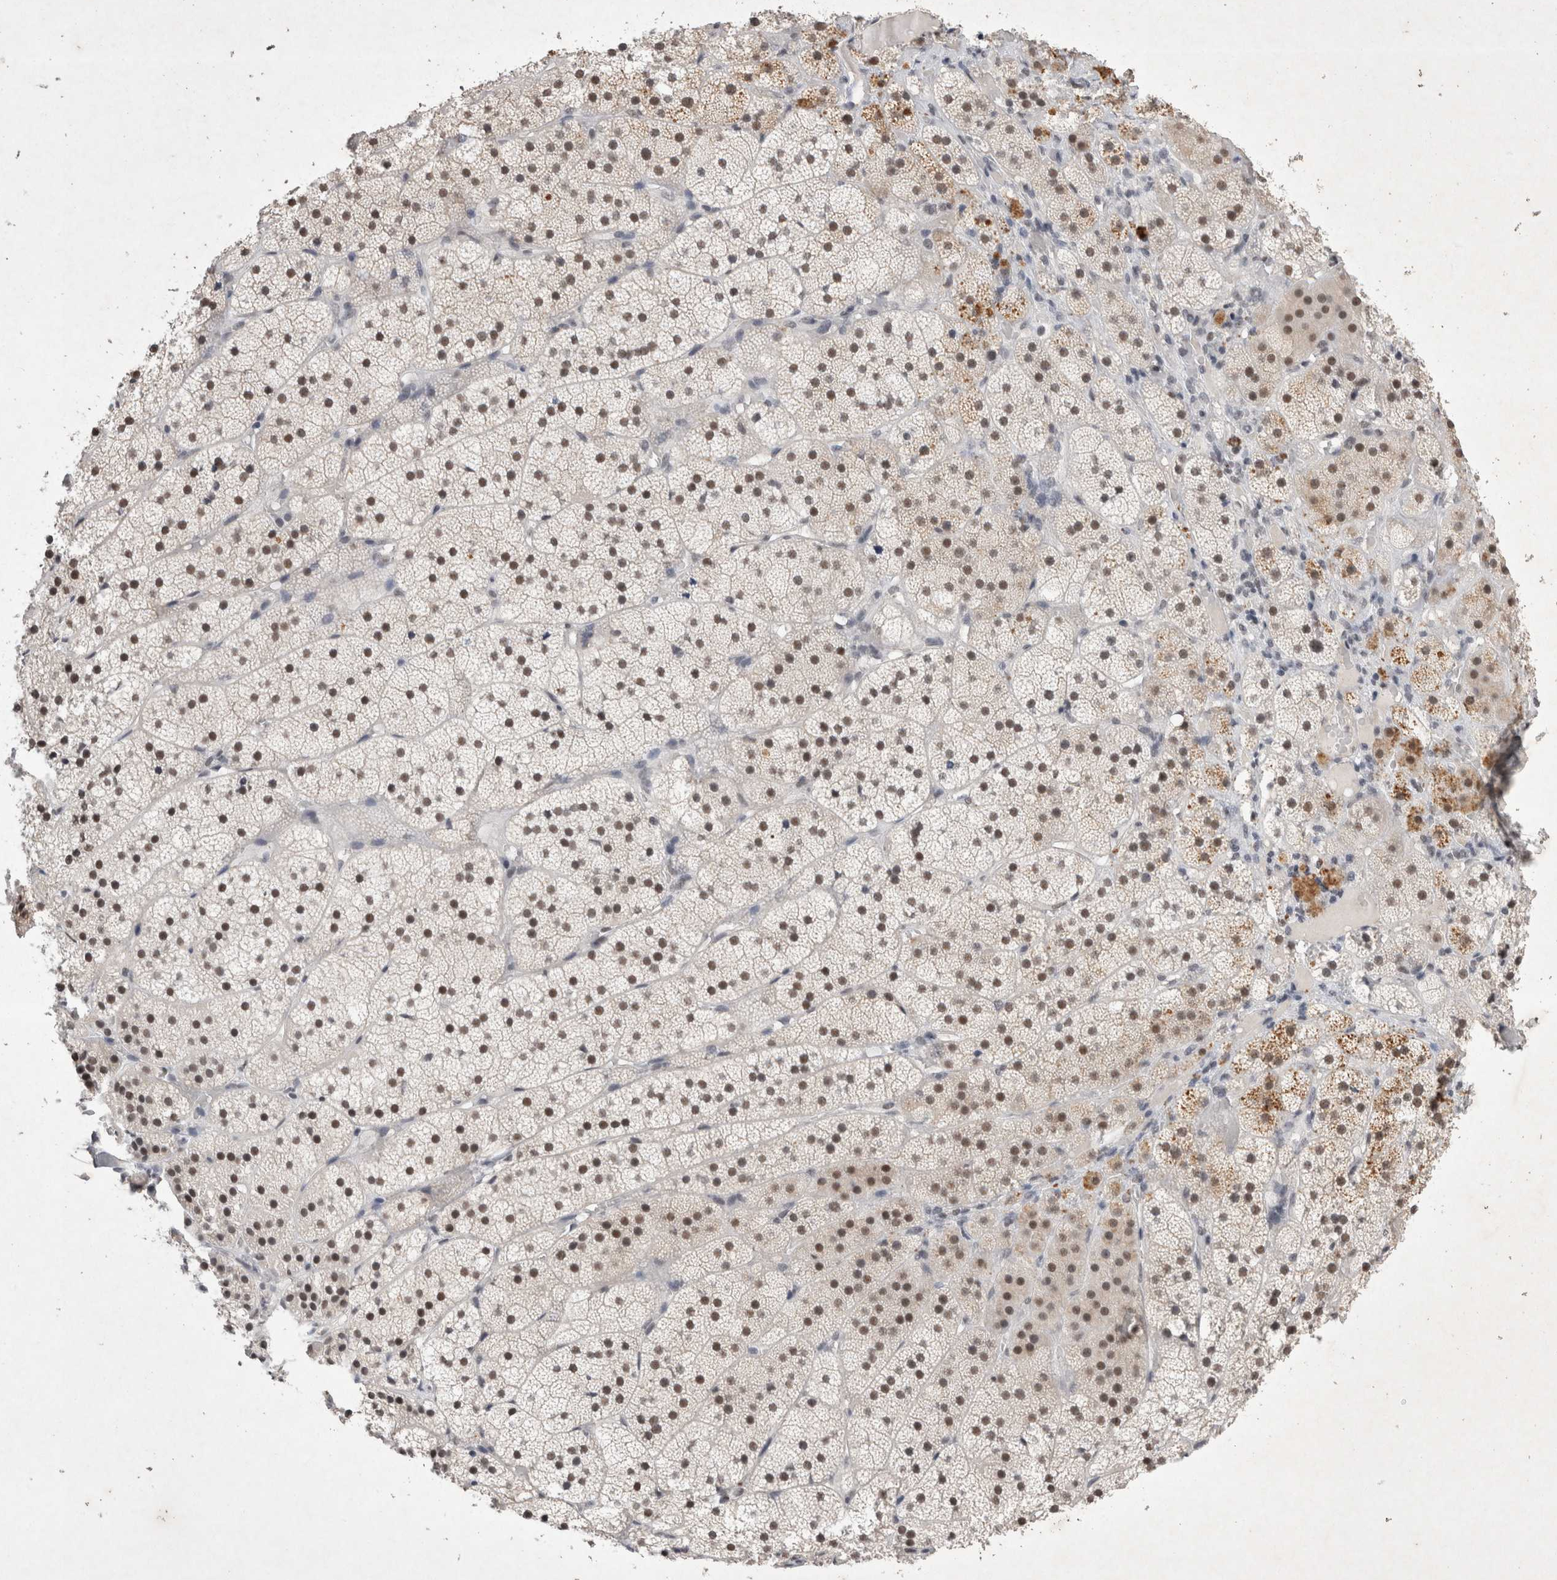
{"staining": {"intensity": "moderate", "quantity": ">75%", "location": "cytoplasmic/membranous,nuclear"}, "tissue": "adrenal gland", "cell_type": "Glandular cells", "image_type": "normal", "snomed": [{"axis": "morphology", "description": "Normal tissue, NOS"}, {"axis": "topography", "description": "Adrenal gland"}], "caption": "Glandular cells display medium levels of moderate cytoplasmic/membranous,nuclear staining in about >75% of cells in normal human adrenal gland. Using DAB (brown) and hematoxylin (blue) stains, captured at high magnification using brightfield microscopy.", "gene": "RBM6", "patient": {"sex": "female", "age": 44}}